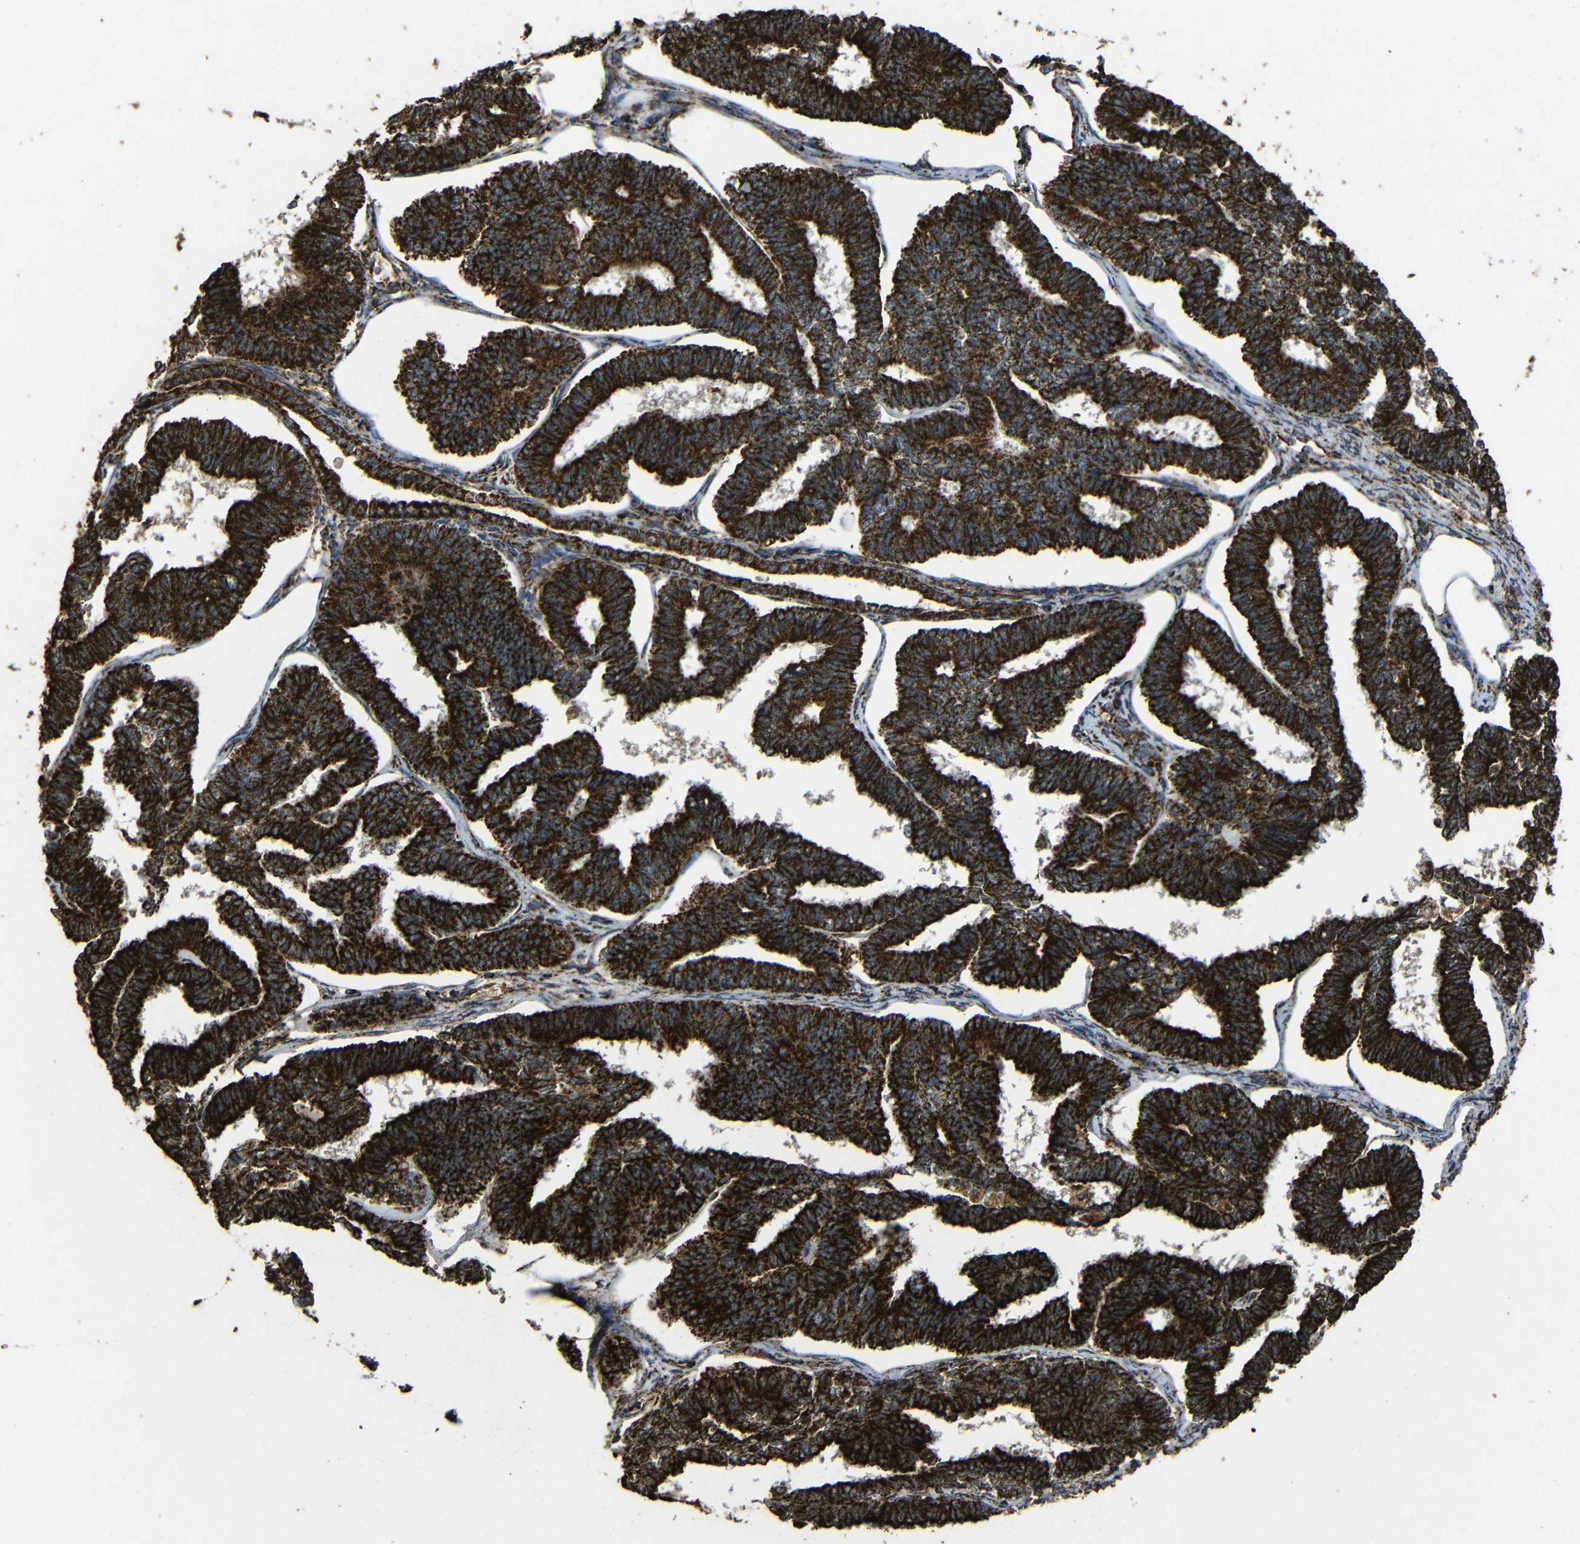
{"staining": {"intensity": "strong", "quantity": ">75%", "location": "cytoplasmic/membranous"}, "tissue": "endometrial cancer", "cell_type": "Tumor cells", "image_type": "cancer", "snomed": [{"axis": "morphology", "description": "Adenocarcinoma, NOS"}, {"axis": "topography", "description": "Endometrium"}], "caption": "DAB (3,3'-diaminobenzidine) immunohistochemical staining of endometrial cancer (adenocarcinoma) exhibits strong cytoplasmic/membranous protein positivity in about >75% of tumor cells.", "gene": "ATP5F1A", "patient": {"sex": "female", "age": 70}}